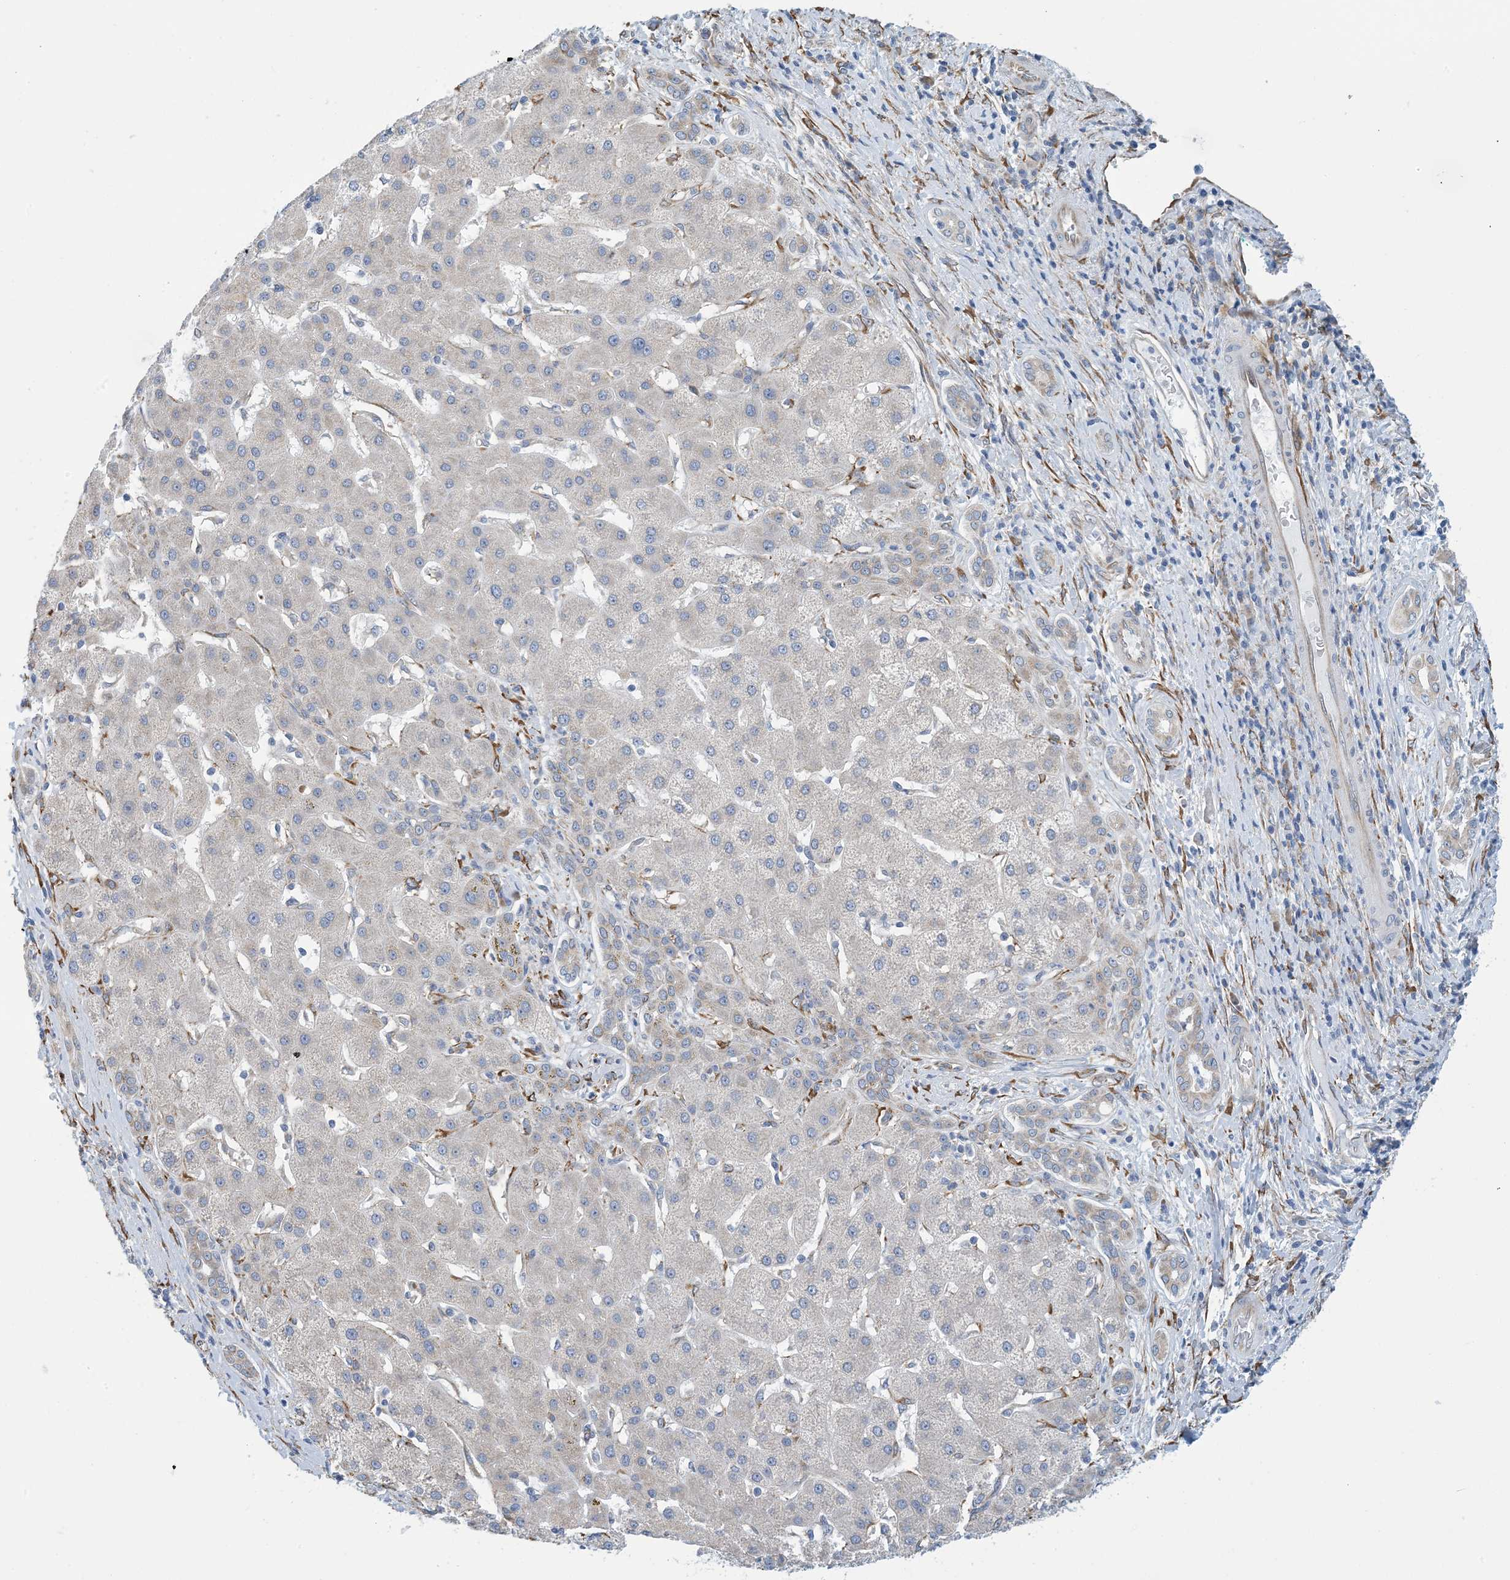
{"staining": {"intensity": "negative", "quantity": "none", "location": "none"}, "tissue": "liver cancer", "cell_type": "Tumor cells", "image_type": "cancer", "snomed": [{"axis": "morphology", "description": "Carcinoma, Hepatocellular, NOS"}, {"axis": "topography", "description": "Liver"}], "caption": "Liver hepatocellular carcinoma was stained to show a protein in brown. There is no significant expression in tumor cells. Brightfield microscopy of immunohistochemistry stained with DAB (brown) and hematoxylin (blue), captured at high magnification.", "gene": "CCDC14", "patient": {"sex": "male", "age": 65}}